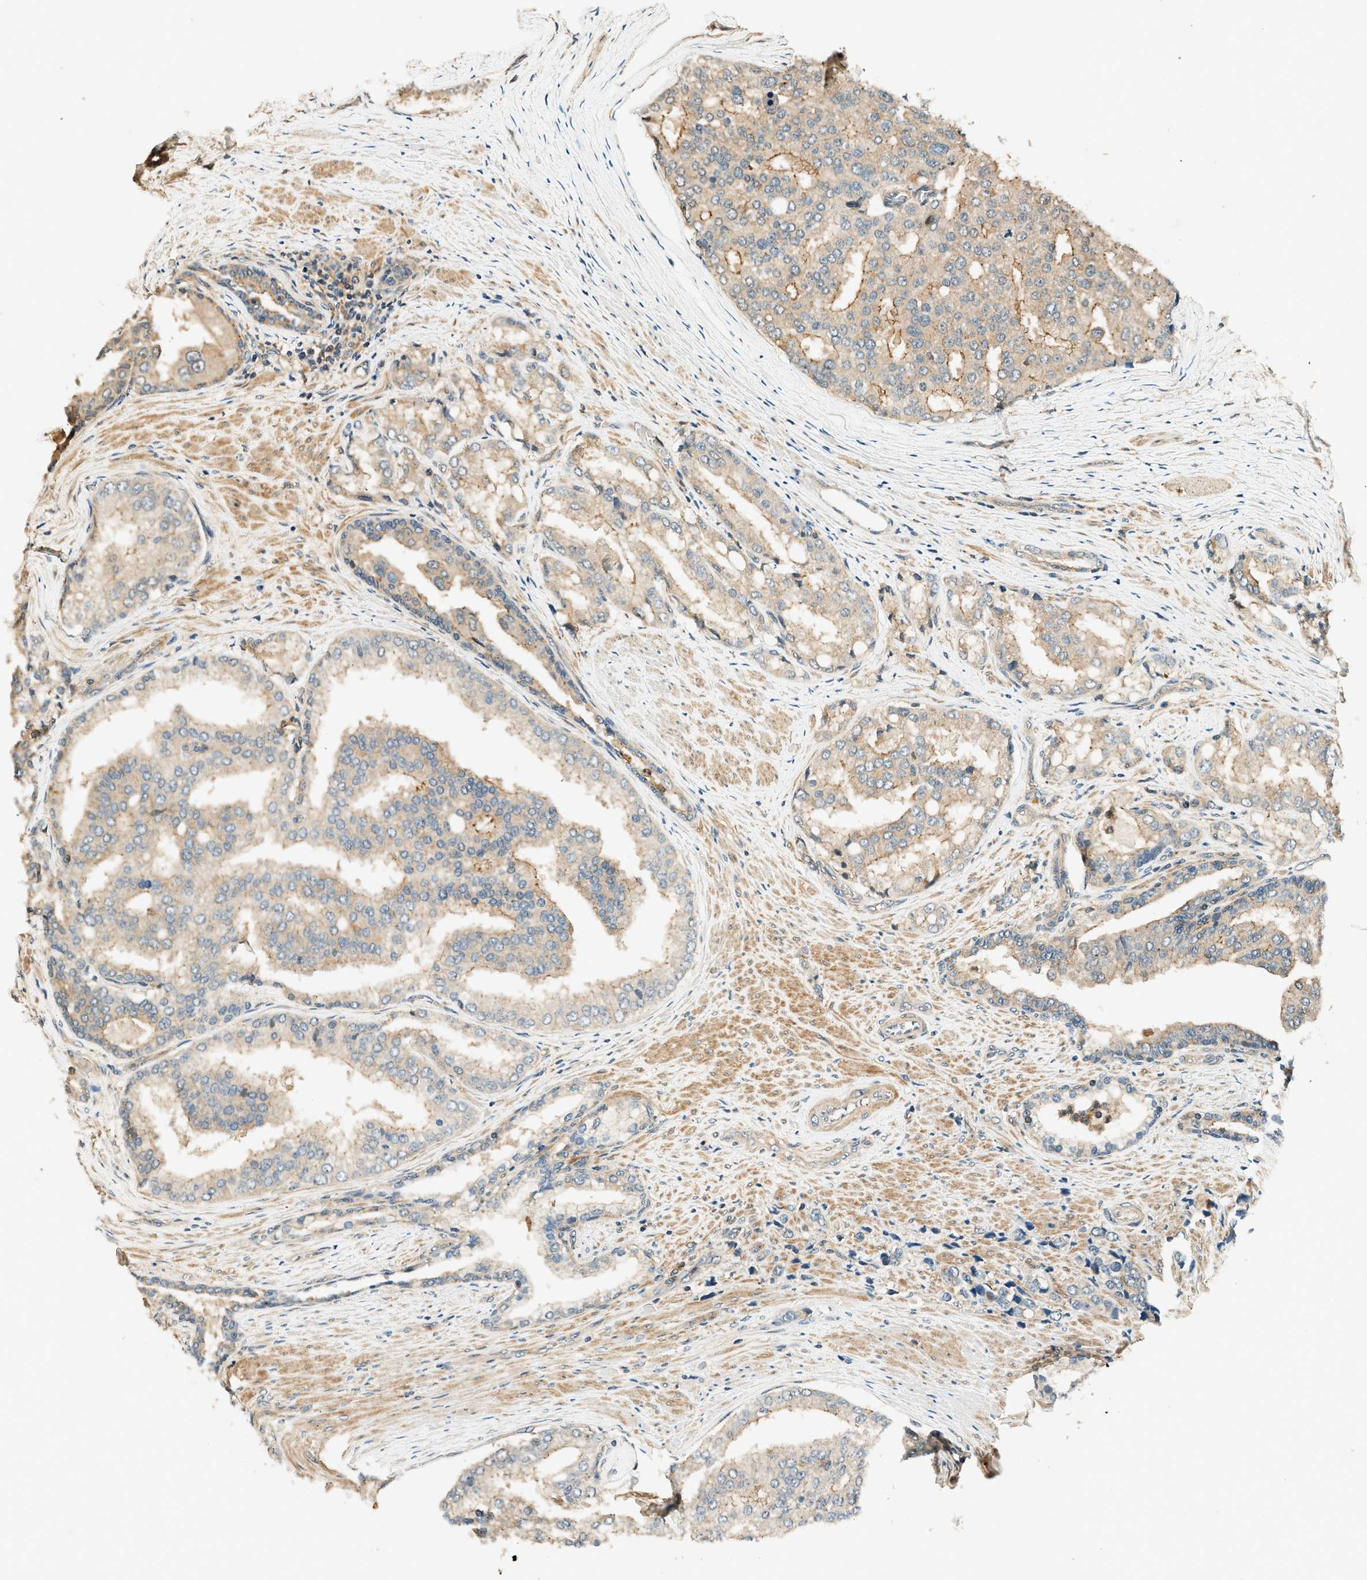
{"staining": {"intensity": "moderate", "quantity": "25%-75%", "location": "cytoplasmic/membranous"}, "tissue": "prostate cancer", "cell_type": "Tumor cells", "image_type": "cancer", "snomed": [{"axis": "morphology", "description": "Adenocarcinoma, High grade"}, {"axis": "topography", "description": "Prostate"}], "caption": "Protein staining reveals moderate cytoplasmic/membranous staining in about 25%-75% of tumor cells in prostate high-grade adenocarcinoma.", "gene": "ARHGEF11", "patient": {"sex": "male", "age": 50}}